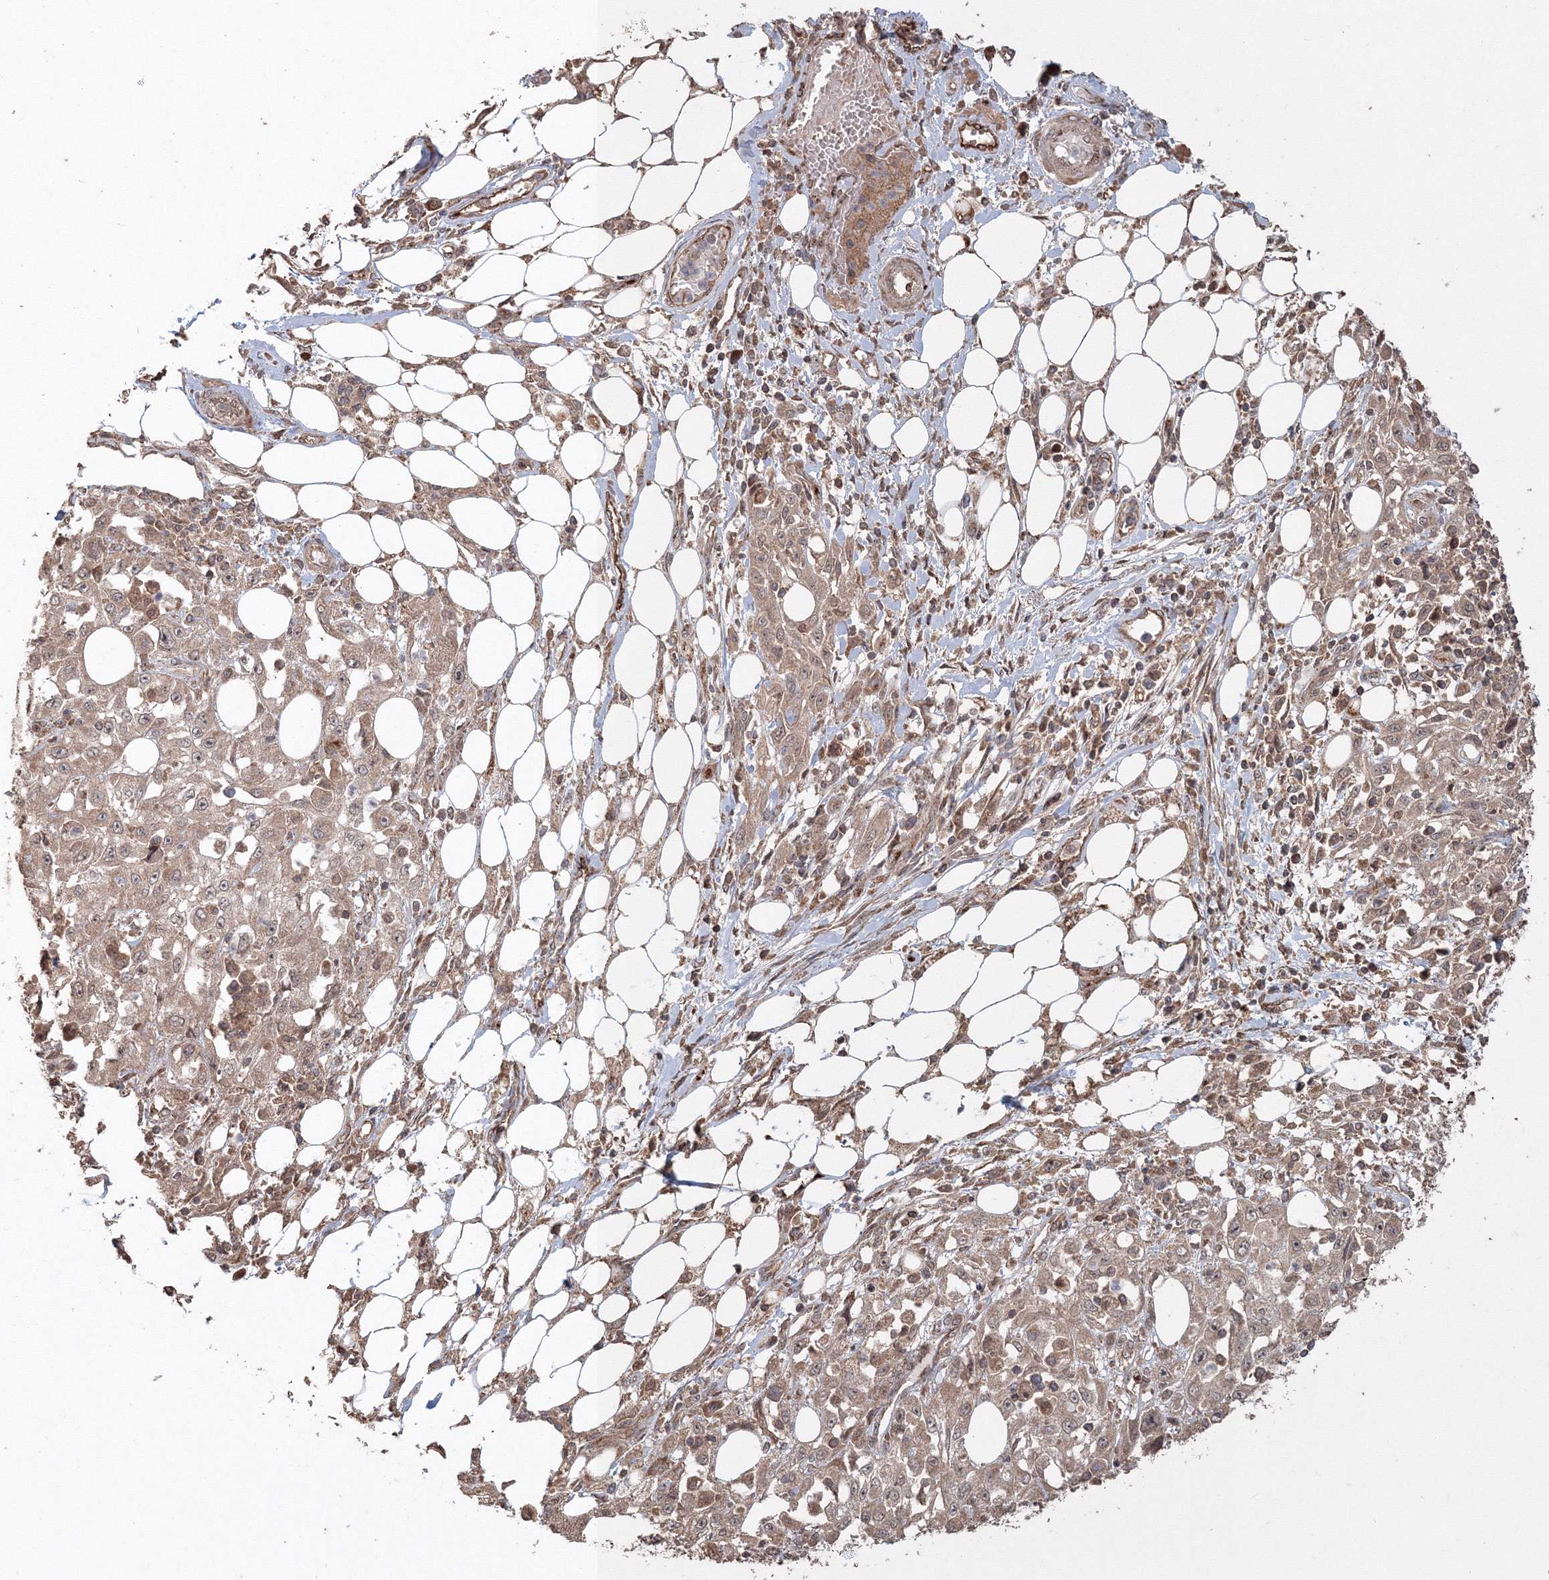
{"staining": {"intensity": "weak", "quantity": ">75%", "location": "cytoplasmic/membranous"}, "tissue": "skin cancer", "cell_type": "Tumor cells", "image_type": "cancer", "snomed": [{"axis": "morphology", "description": "Squamous cell carcinoma, NOS"}, {"axis": "morphology", "description": "Squamous cell carcinoma, metastatic, NOS"}, {"axis": "topography", "description": "Skin"}, {"axis": "topography", "description": "Lymph node"}], "caption": "High-magnification brightfield microscopy of skin cancer (metastatic squamous cell carcinoma) stained with DAB (brown) and counterstained with hematoxylin (blue). tumor cells exhibit weak cytoplasmic/membranous expression is identified in approximately>75% of cells. The protein is stained brown, and the nuclei are stained in blue (DAB (3,3'-diaminobenzidine) IHC with brightfield microscopy, high magnification).", "gene": "ANAPC16", "patient": {"sex": "male", "age": 75}}